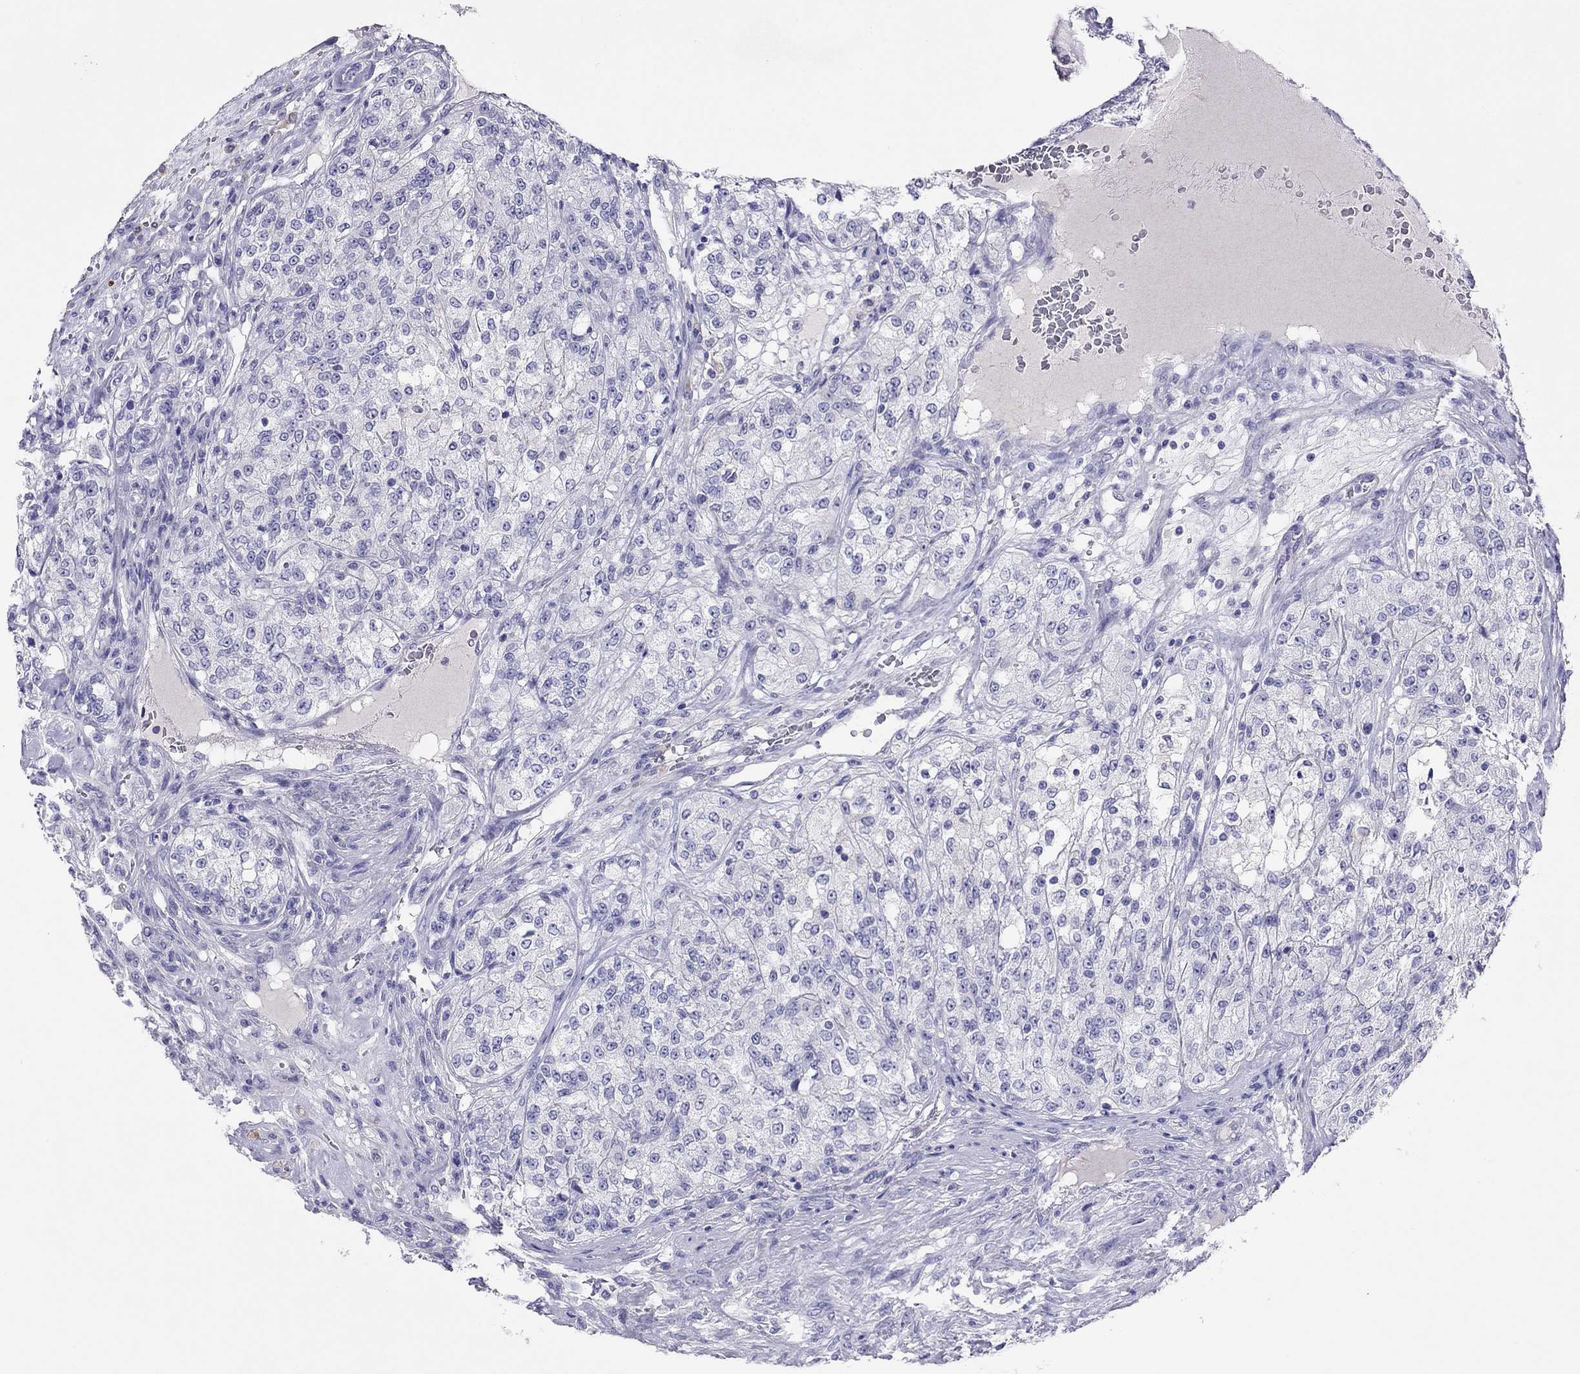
{"staining": {"intensity": "negative", "quantity": "none", "location": "none"}, "tissue": "renal cancer", "cell_type": "Tumor cells", "image_type": "cancer", "snomed": [{"axis": "morphology", "description": "Adenocarcinoma, NOS"}, {"axis": "topography", "description": "Kidney"}], "caption": "Micrograph shows no protein expression in tumor cells of adenocarcinoma (renal) tissue. Nuclei are stained in blue.", "gene": "CAPNS2", "patient": {"sex": "female", "age": 63}}